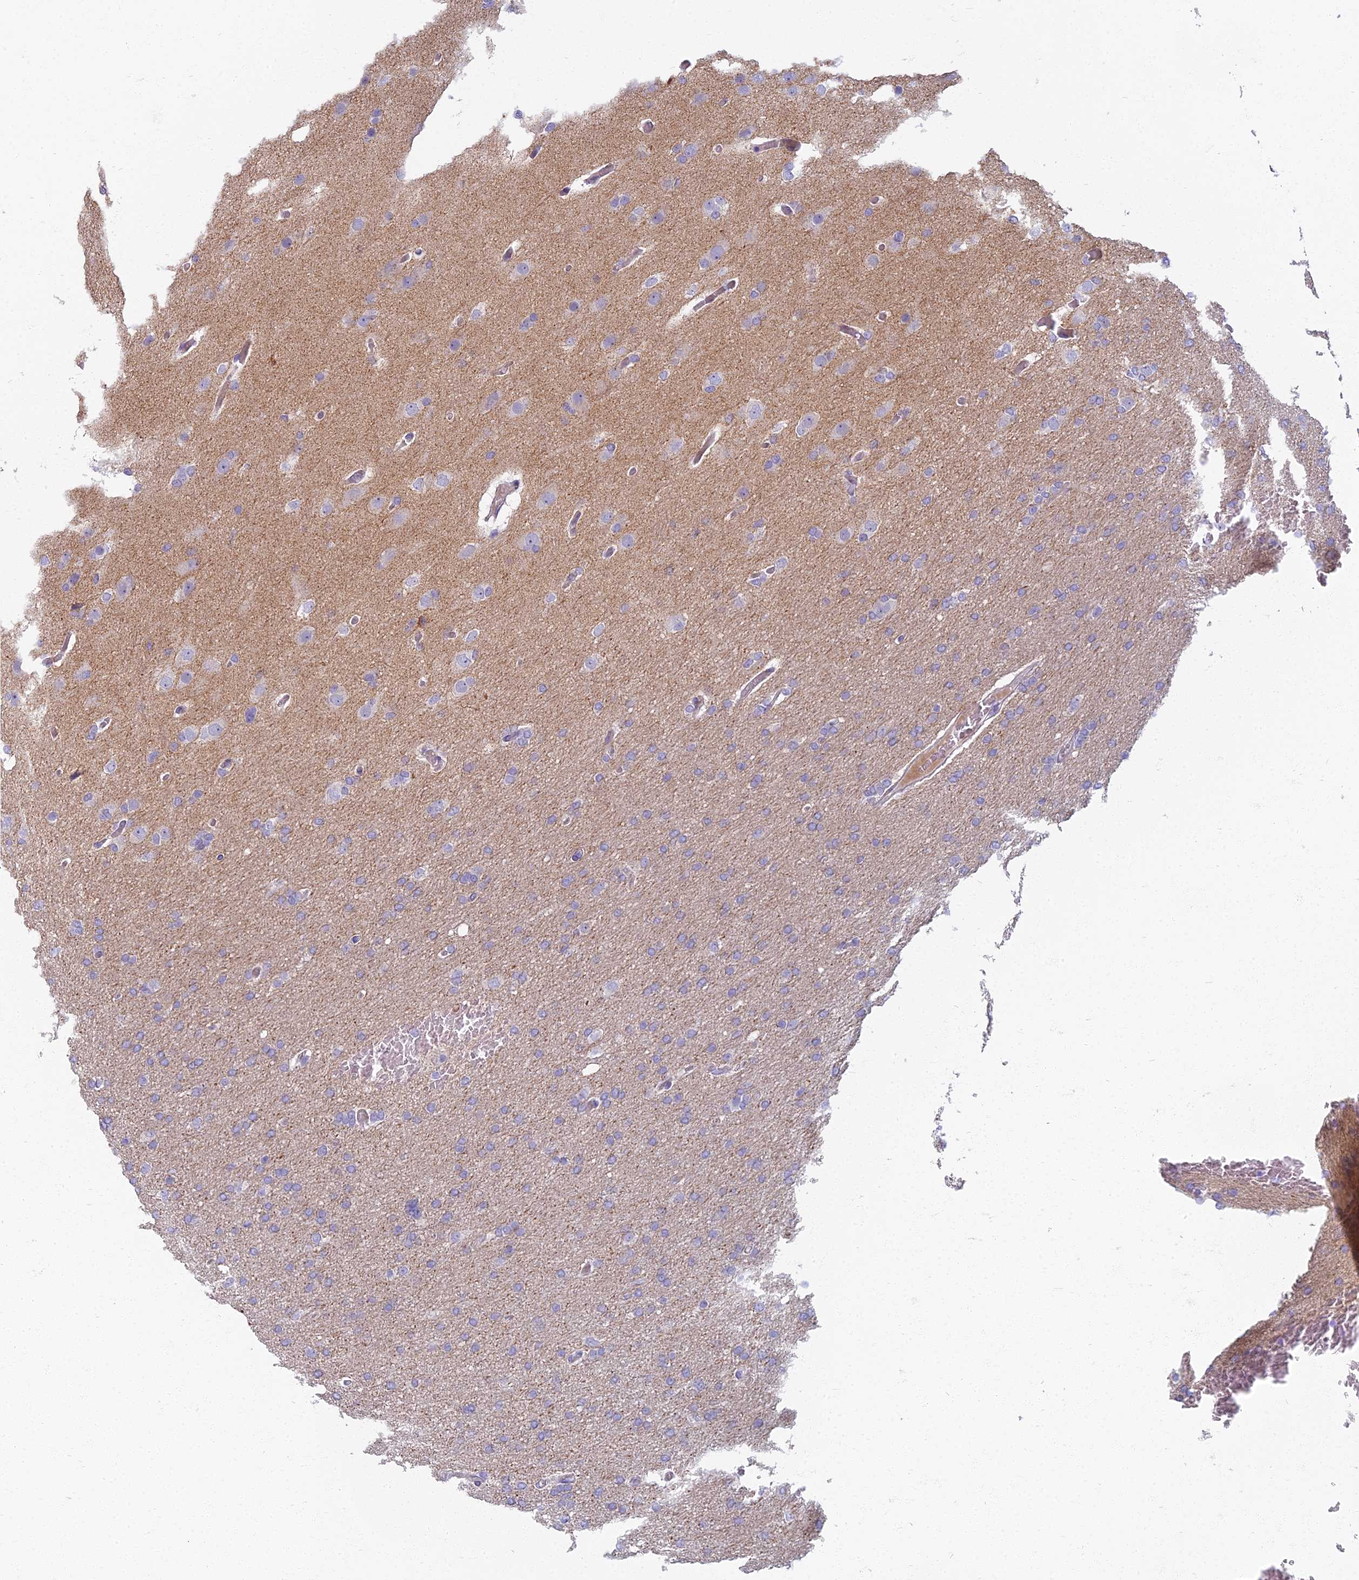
{"staining": {"intensity": "negative", "quantity": "none", "location": "none"}, "tissue": "glioma", "cell_type": "Tumor cells", "image_type": "cancer", "snomed": [{"axis": "morphology", "description": "Glioma, malignant, High grade"}, {"axis": "topography", "description": "Cerebral cortex"}], "caption": "IHC histopathology image of neoplastic tissue: malignant glioma (high-grade) stained with DAB exhibits no significant protein staining in tumor cells.", "gene": "ARL15", "patient": {"sex": "female", "age": 36}}